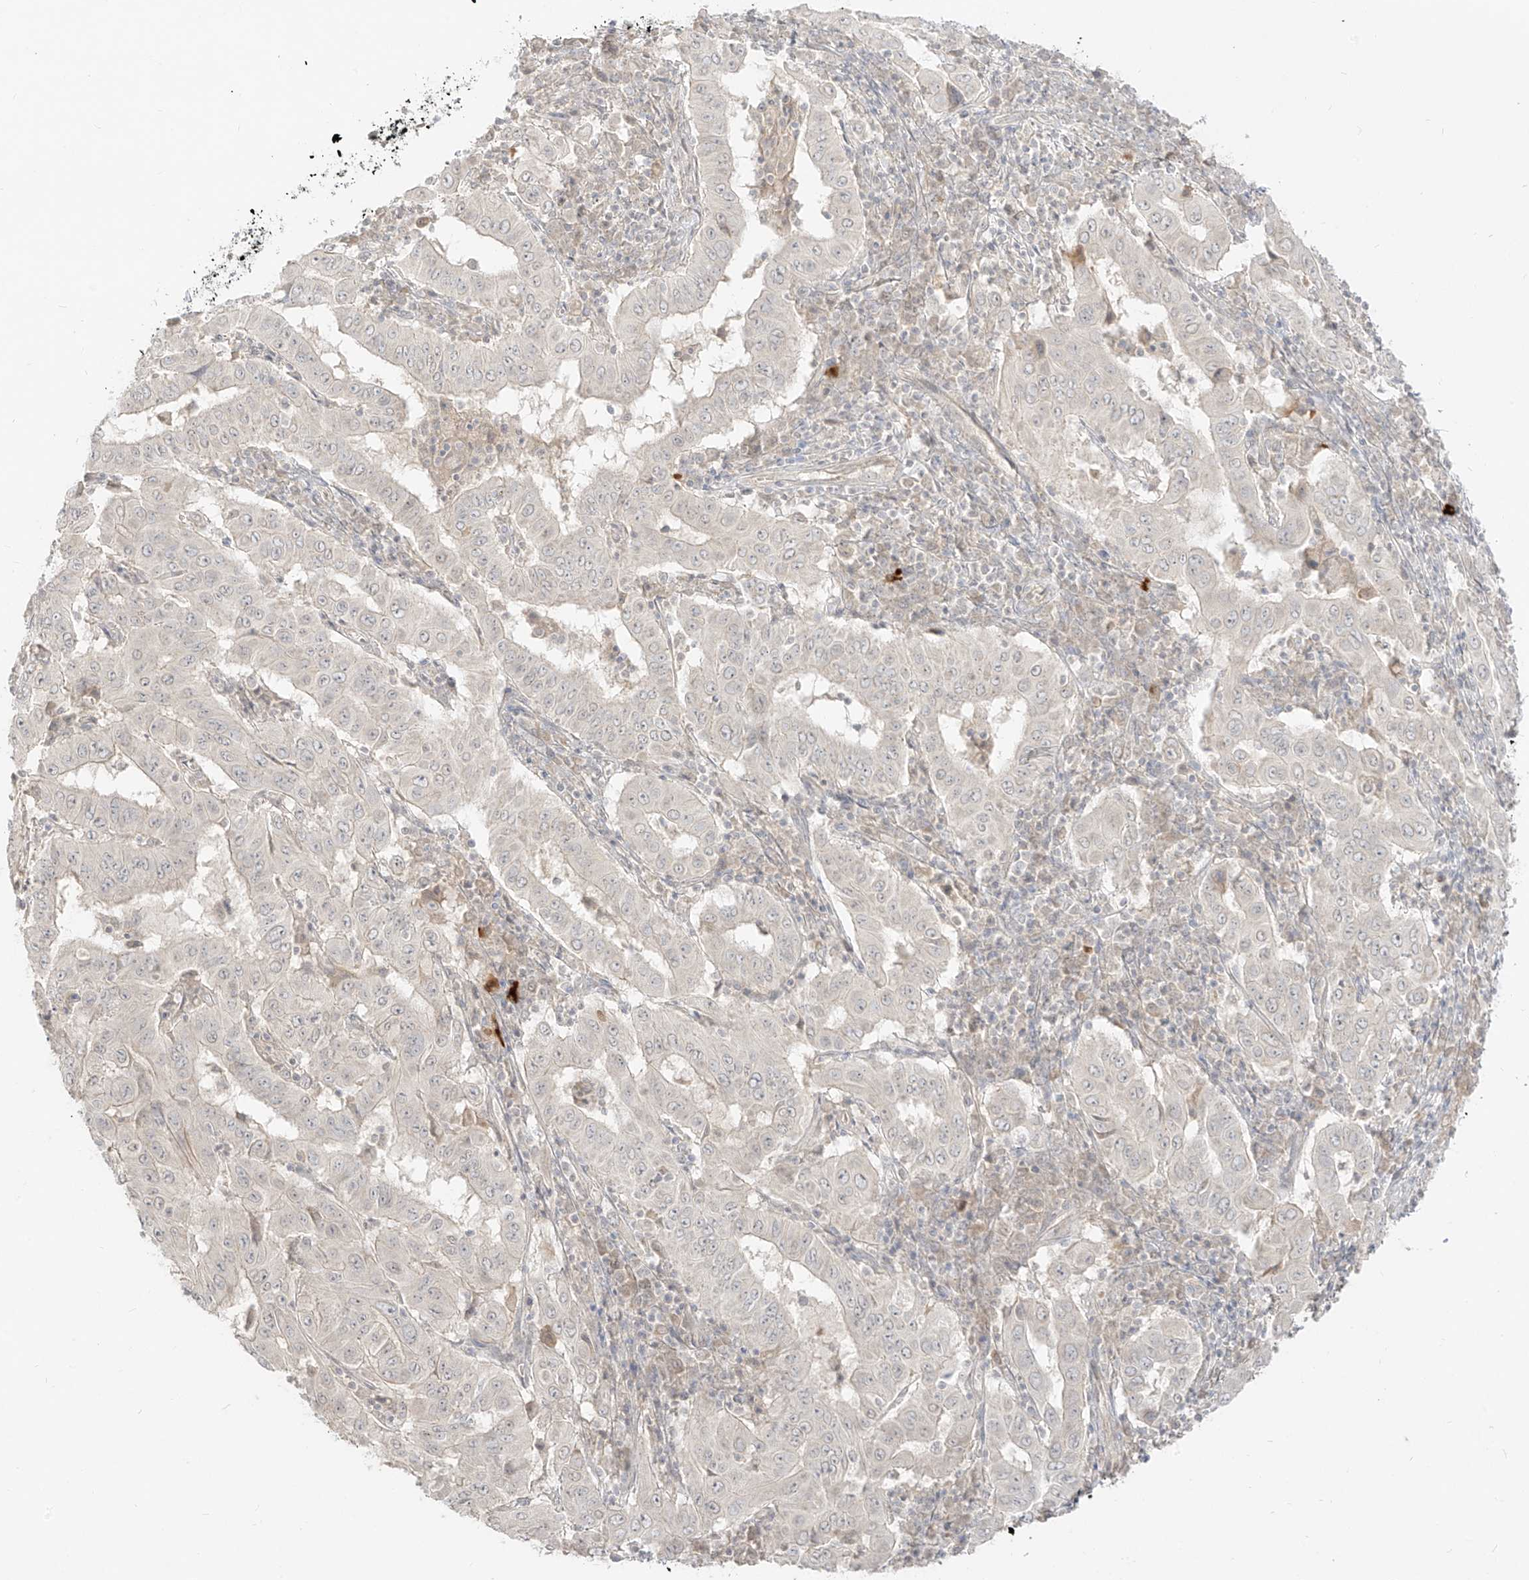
{"staining": {"intensity": "negative", "quantity": "none", "location": "none"}, "tissue": "pancreatic cancer", "cell_type": "Tumor cells", "image_type": "cancer", "snomed": [{"axis": "morphology", "description": "Adenocarcinoma, NOS"}, {"axis": "topography", "description": "Pancreas"}], "caption": "Image shows no protein positivity in tumor cells of pancreatic cancer (adenocarcinoma) tissue. Nuclei are stained in blue.", "gene": "LIPT1", "patient": {"sex": "male", "age": 63}}